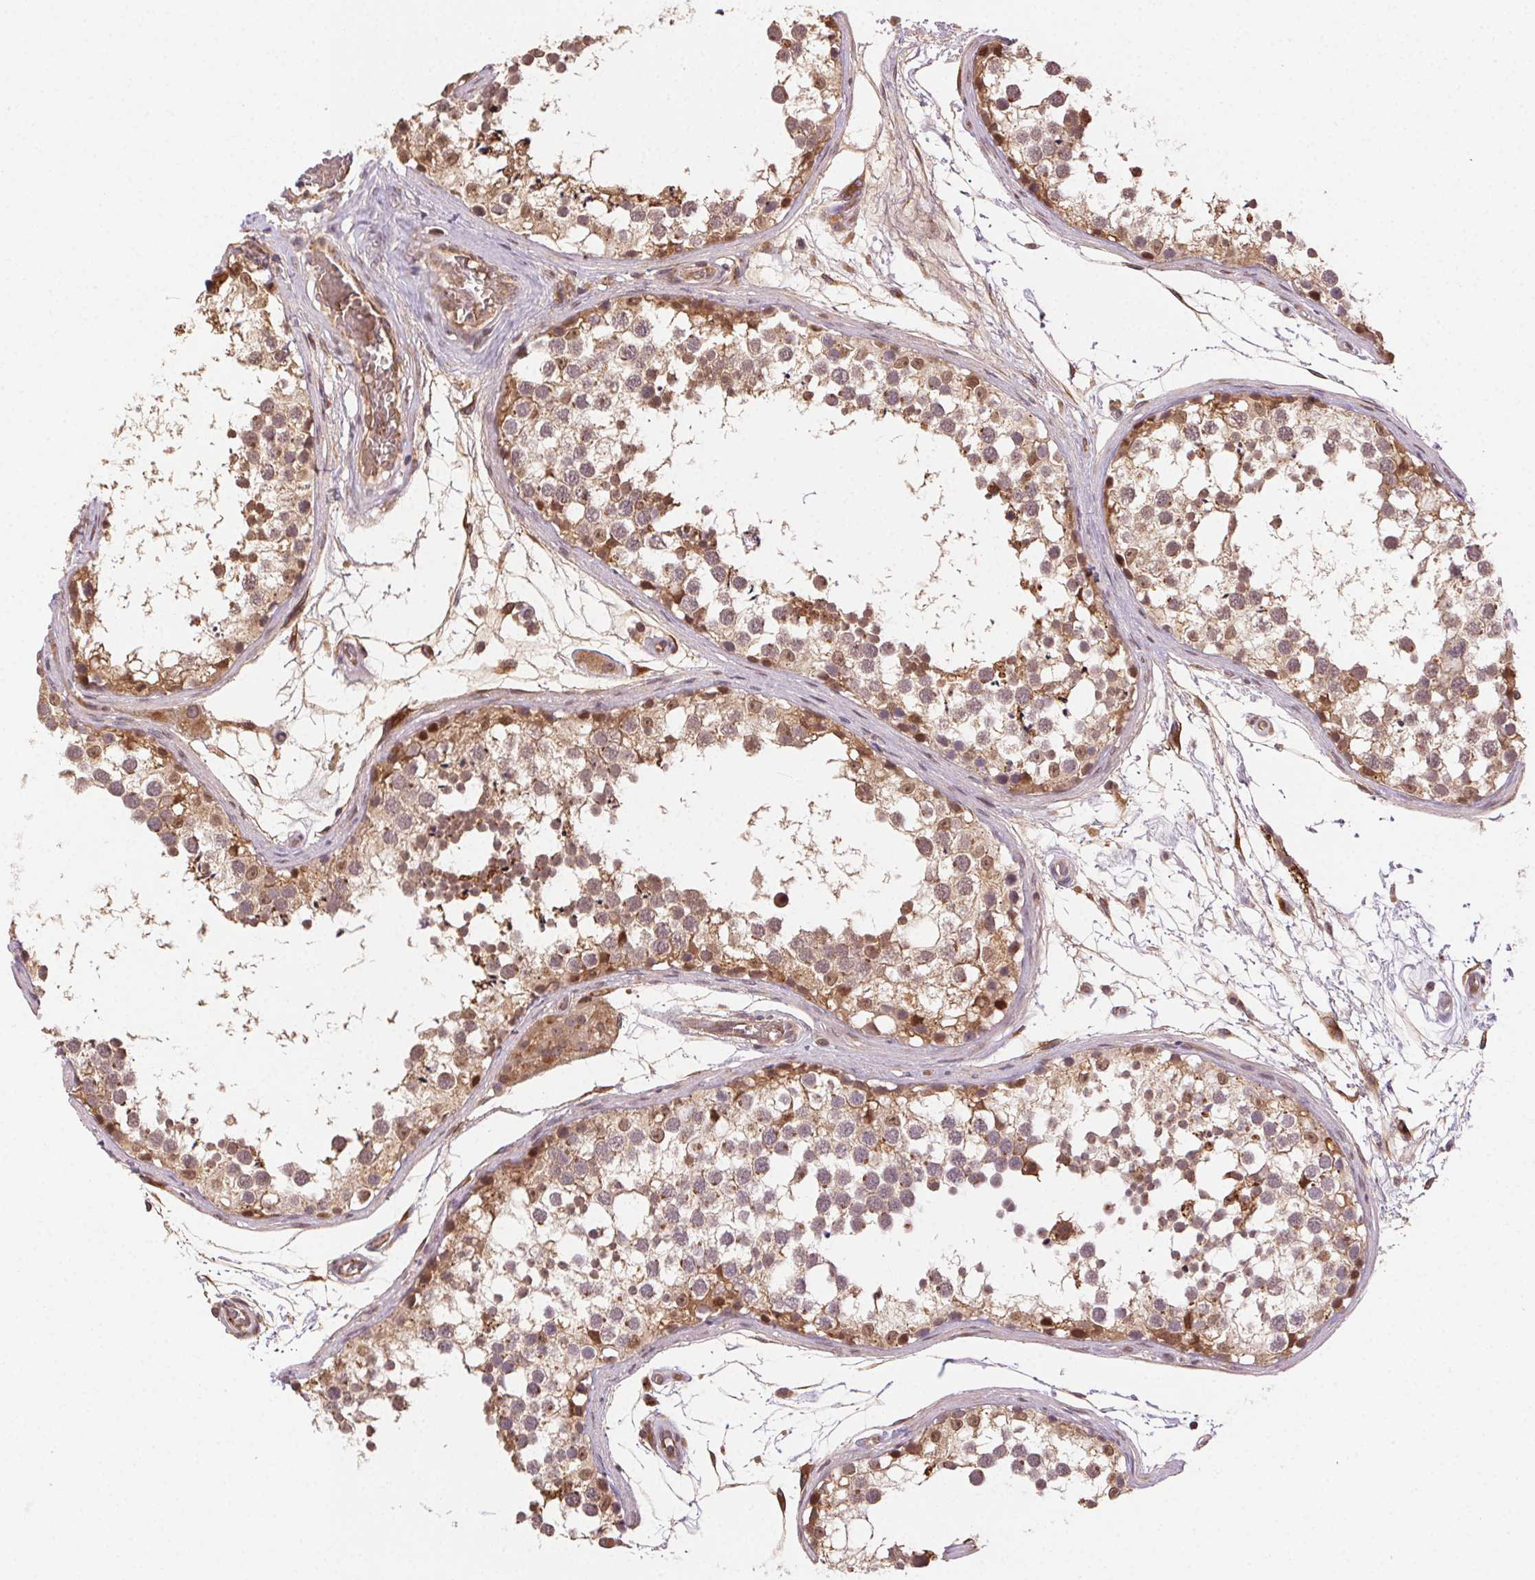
{"staining": {"intensity": "moderate", "quantity": ">75%", "location": "cytoplasmic/membranous,nuclear"}, "tissue": "testis", "cell_type": "Cells in seminiferous ducts", "image_type": "normal", "snomed": [{"axis": "morphology", "description": "Normal tissue, NOS"}, {"axis": "morphology", "description": "Seminoma, NOS"}, {"axis": "topography", "description": "Testis"}], "caption": "Immunohistochemistry (DAB (3,3'-diaminobenzidine)) staining of benign testis demonstrates moderate cytoplasmic/membranous,nuclear protein positivity in approximately >75% of cells in seminiferous ducts.", "gene": "KLHL15", "patient": {"sex": "male", "age": 65}}